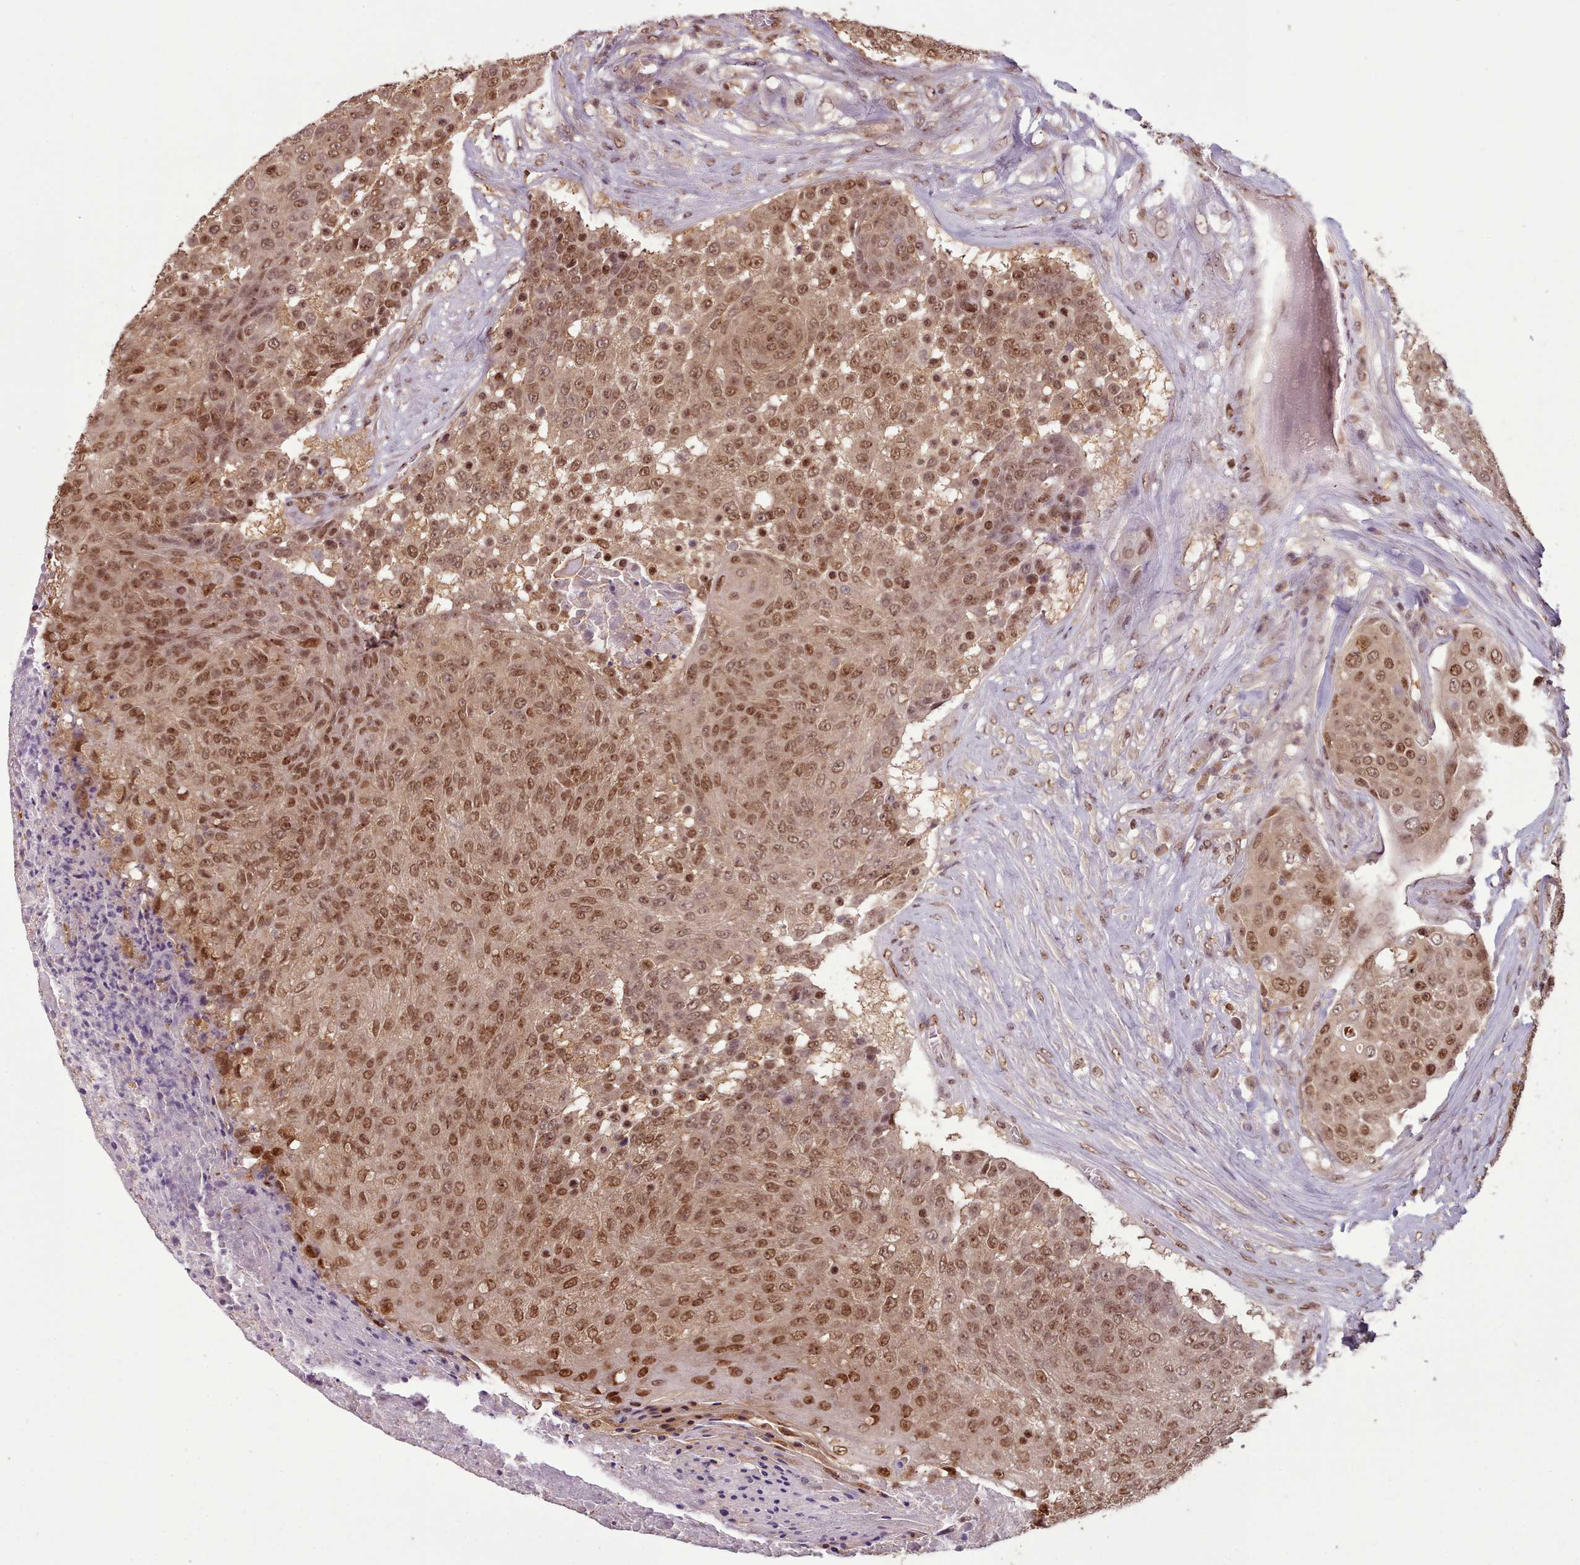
{"staining": {"intensity": "moderate", "quantity": ">75%", "location": "cytoplasmic/membranous,nuclear"}, "tissue": "urothelial cancer", "cell_type": "Tumor cells", "image_type": "cancer", "snomed": [{"axis": "morphology", "description": "Urothelial carcinoma, High grade"}, {"axis": "topography", "description": "Urinary bladder"}], "caption": "Immunohistochemistry staining of urothelial cancer, which displays medium levels of moderate cytoplasmic/membranous and nuclear staining in about >75% of tumor cells indicating moderate cytoplasmic/membranous and nuclear protein staining. The staining was performed using DAB (3,3'-diaminobenzidine) (brown) for protein detection and nuclei were counterstained in hematoxylin (blue).", "gene": "RPS27A", "patient": {"sex": "female", "age": 63}}